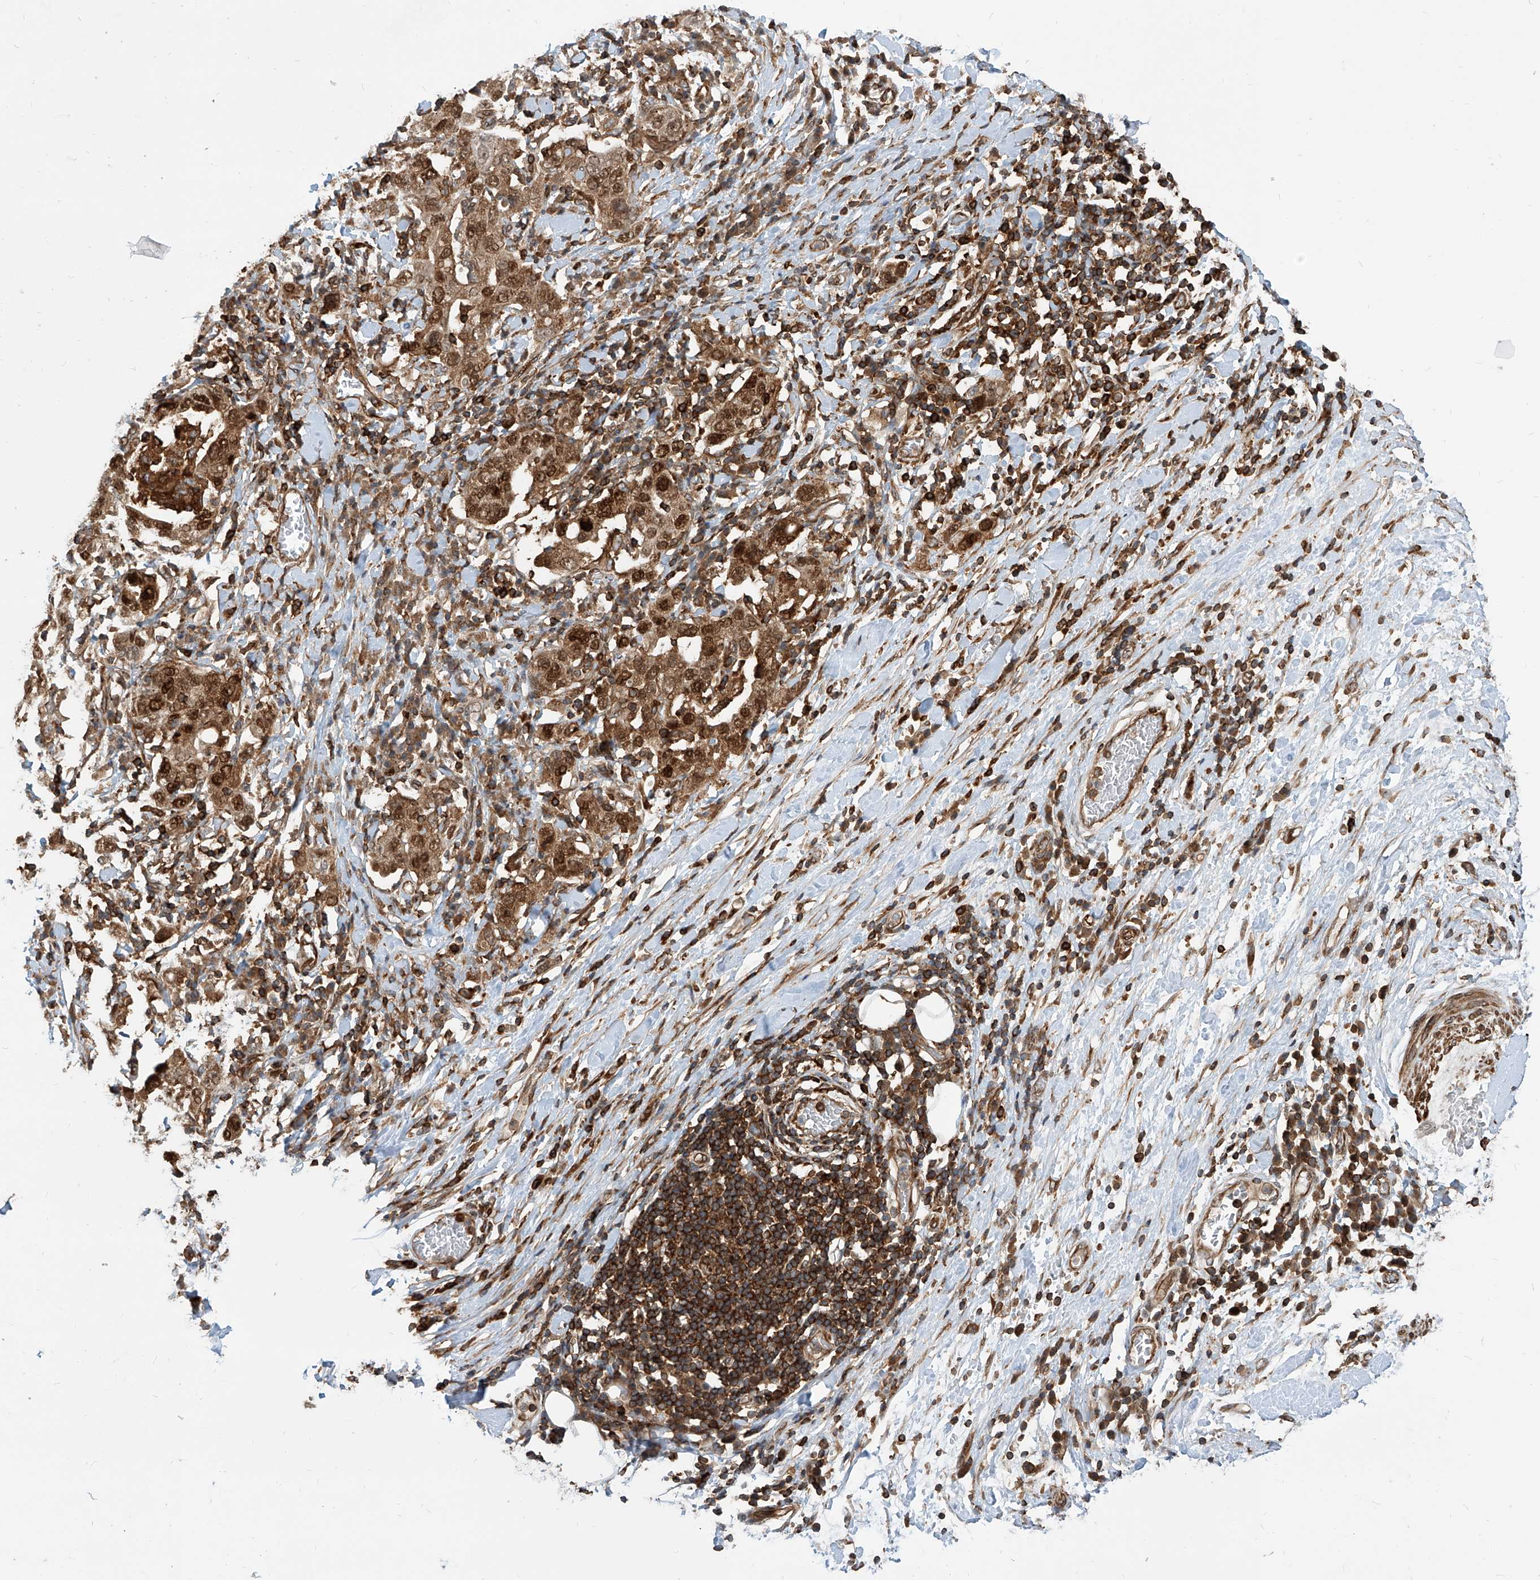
{"staining": {"intensity": "moderate", "quantity": ">75%", "location": "cytoplasmic/membranous,nuclear"}, "tissue": "stomach cancer", "cell_type": "Tumor cells", "image_type": "cancer", "snomed": [{"axis": "morphology", "description": "Adenocarcinoma, NOS"}, {"axis": "topography", "description": "Stomach, upper"}], "caption": "This photomicrograph reveals IHC staining of adenocarcinoma (stomach), with medium moderate cytoplasmic/membranous and nuclear staining in approximately >75% of tumor cells.", "gene": "MAGED2", "patient": {"sex": "male", "age": 62}}